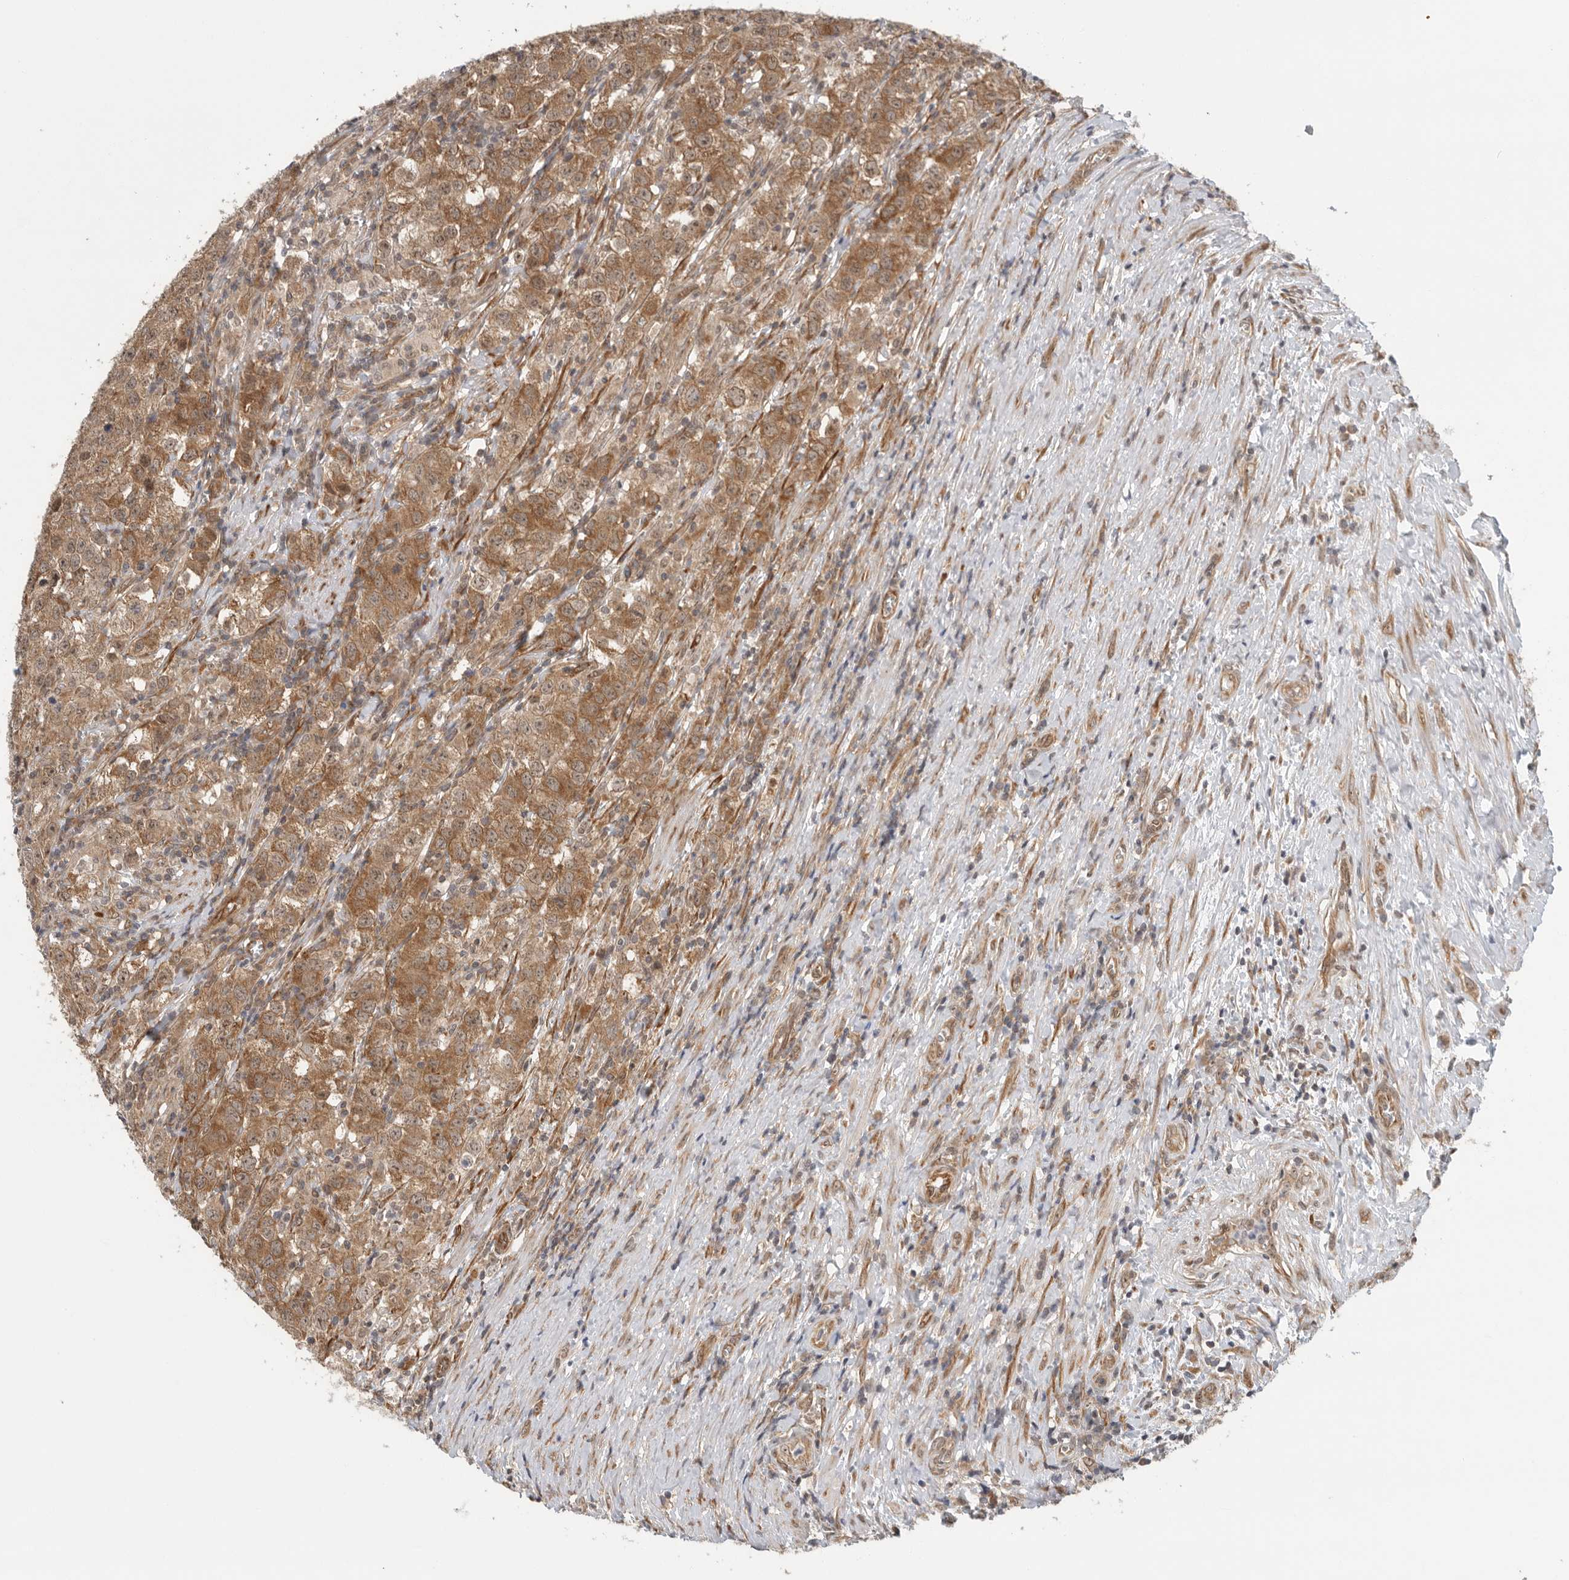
{"staining": {"intensity": "moderate", "quantity": ">75%", "location": "cytoplasmic/membranous,nuclear"}, "tissue": "testis cancer", "cell_type": "Tumor cells", "image_type": "cancer", "snomed": [{"axis": "morphology", "description": "Seminoma, NOS"}, {"axis": "morphology", "description": "Carcinoma, Embryonal, NOS"}, {"axis": "topography", "description": "Testis"}], "caption": "Immunohistochemical staining of testis cancer (seminoma) reveals moderate cytoplasmic/membranous and nuclear protein staining in approximately >75% of tumor cells.", "gene": "VPS50", "patient": {"sex": "male", "age": 43}}